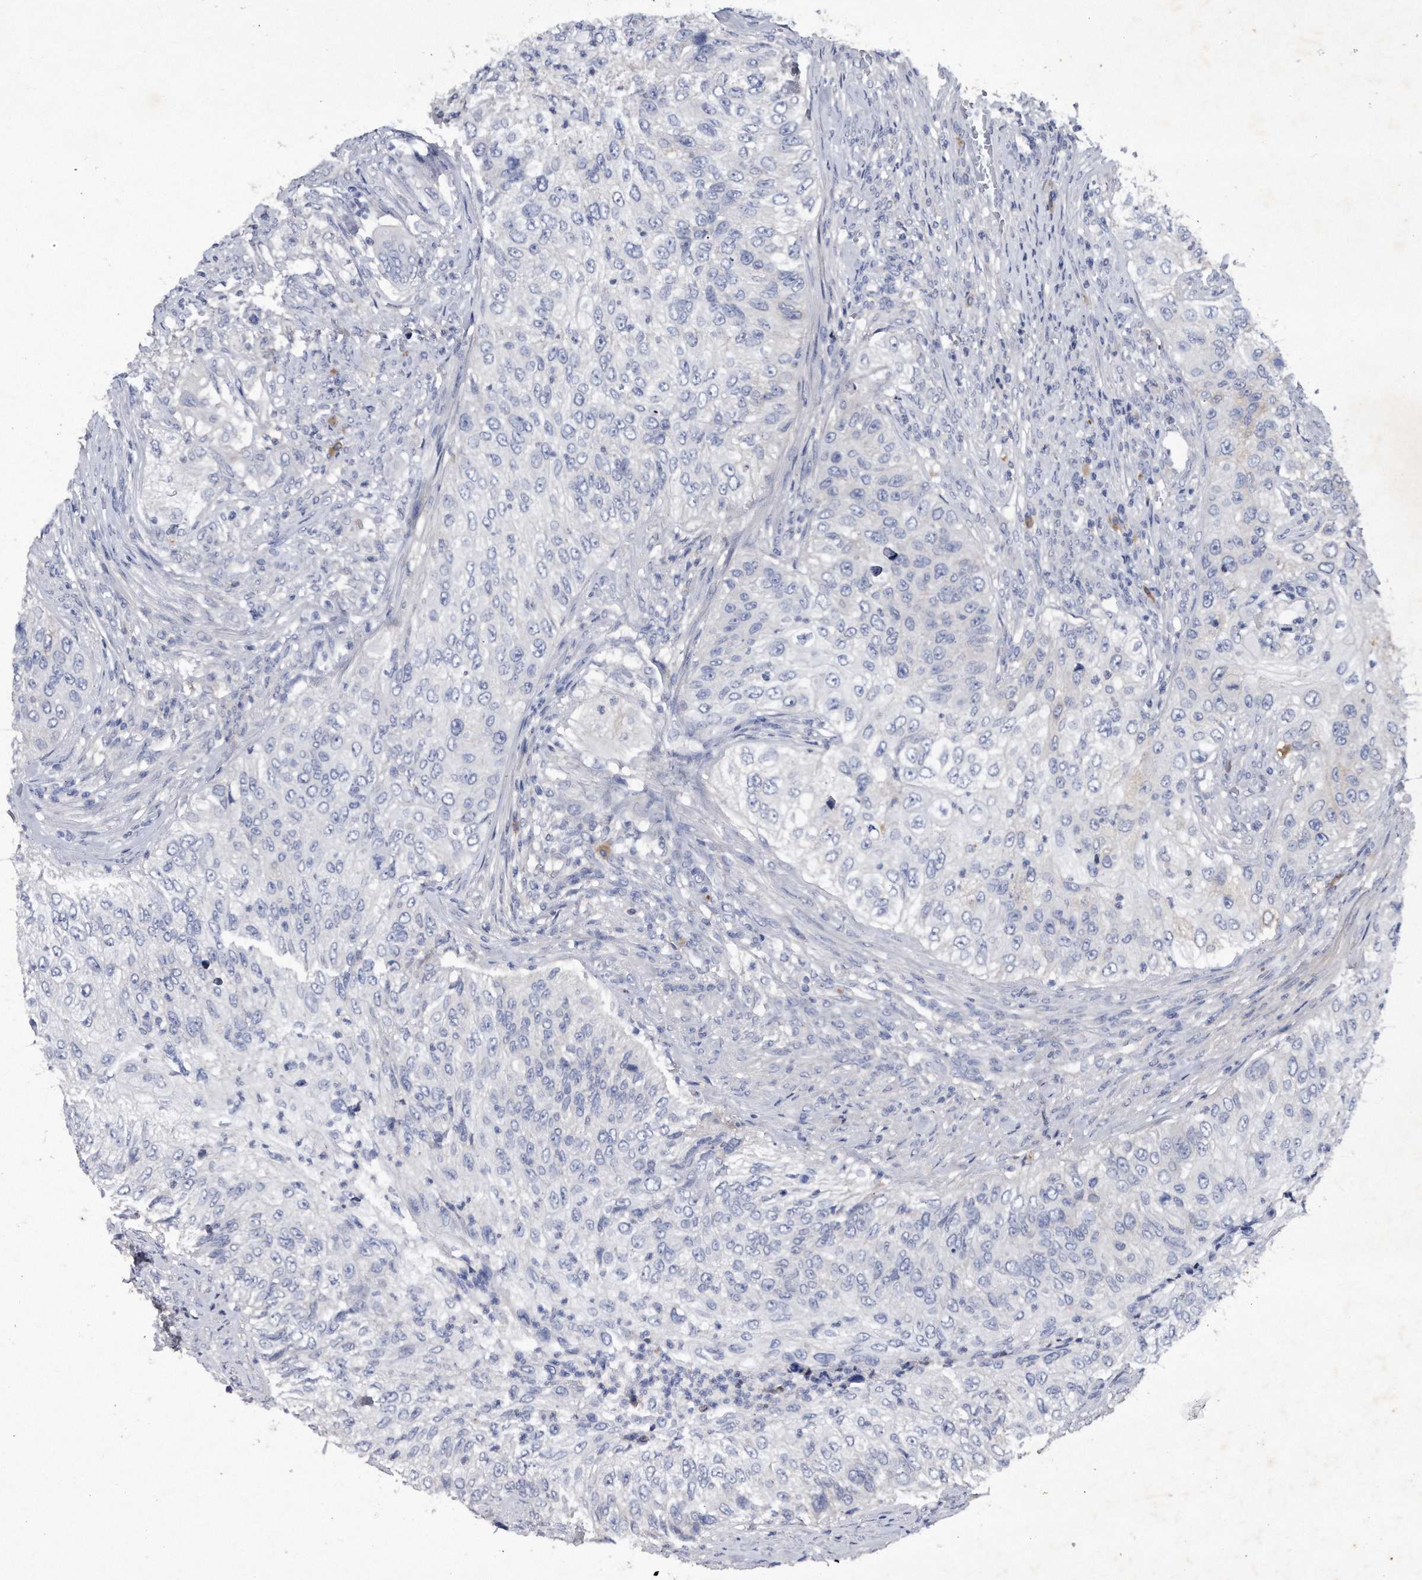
{"staining": {"intensity": "negative", "quantity": "none", "location": "none"}, "tissue": "urothelial cancer", "cell_type": "Tumor cells", "image_type": "cancer", "snomed": [{"axis": "morphology", "description": "Urothelial carcinoma, High grade"}, {"axis": "topography", "description": "Urinary bladder"}], "caption": "The histopathology image displays no staining of tumor cells in high-grade urothelial carcinoma.", "gene": "ASNS", "patient": {"sex": "female", "age": 60}}